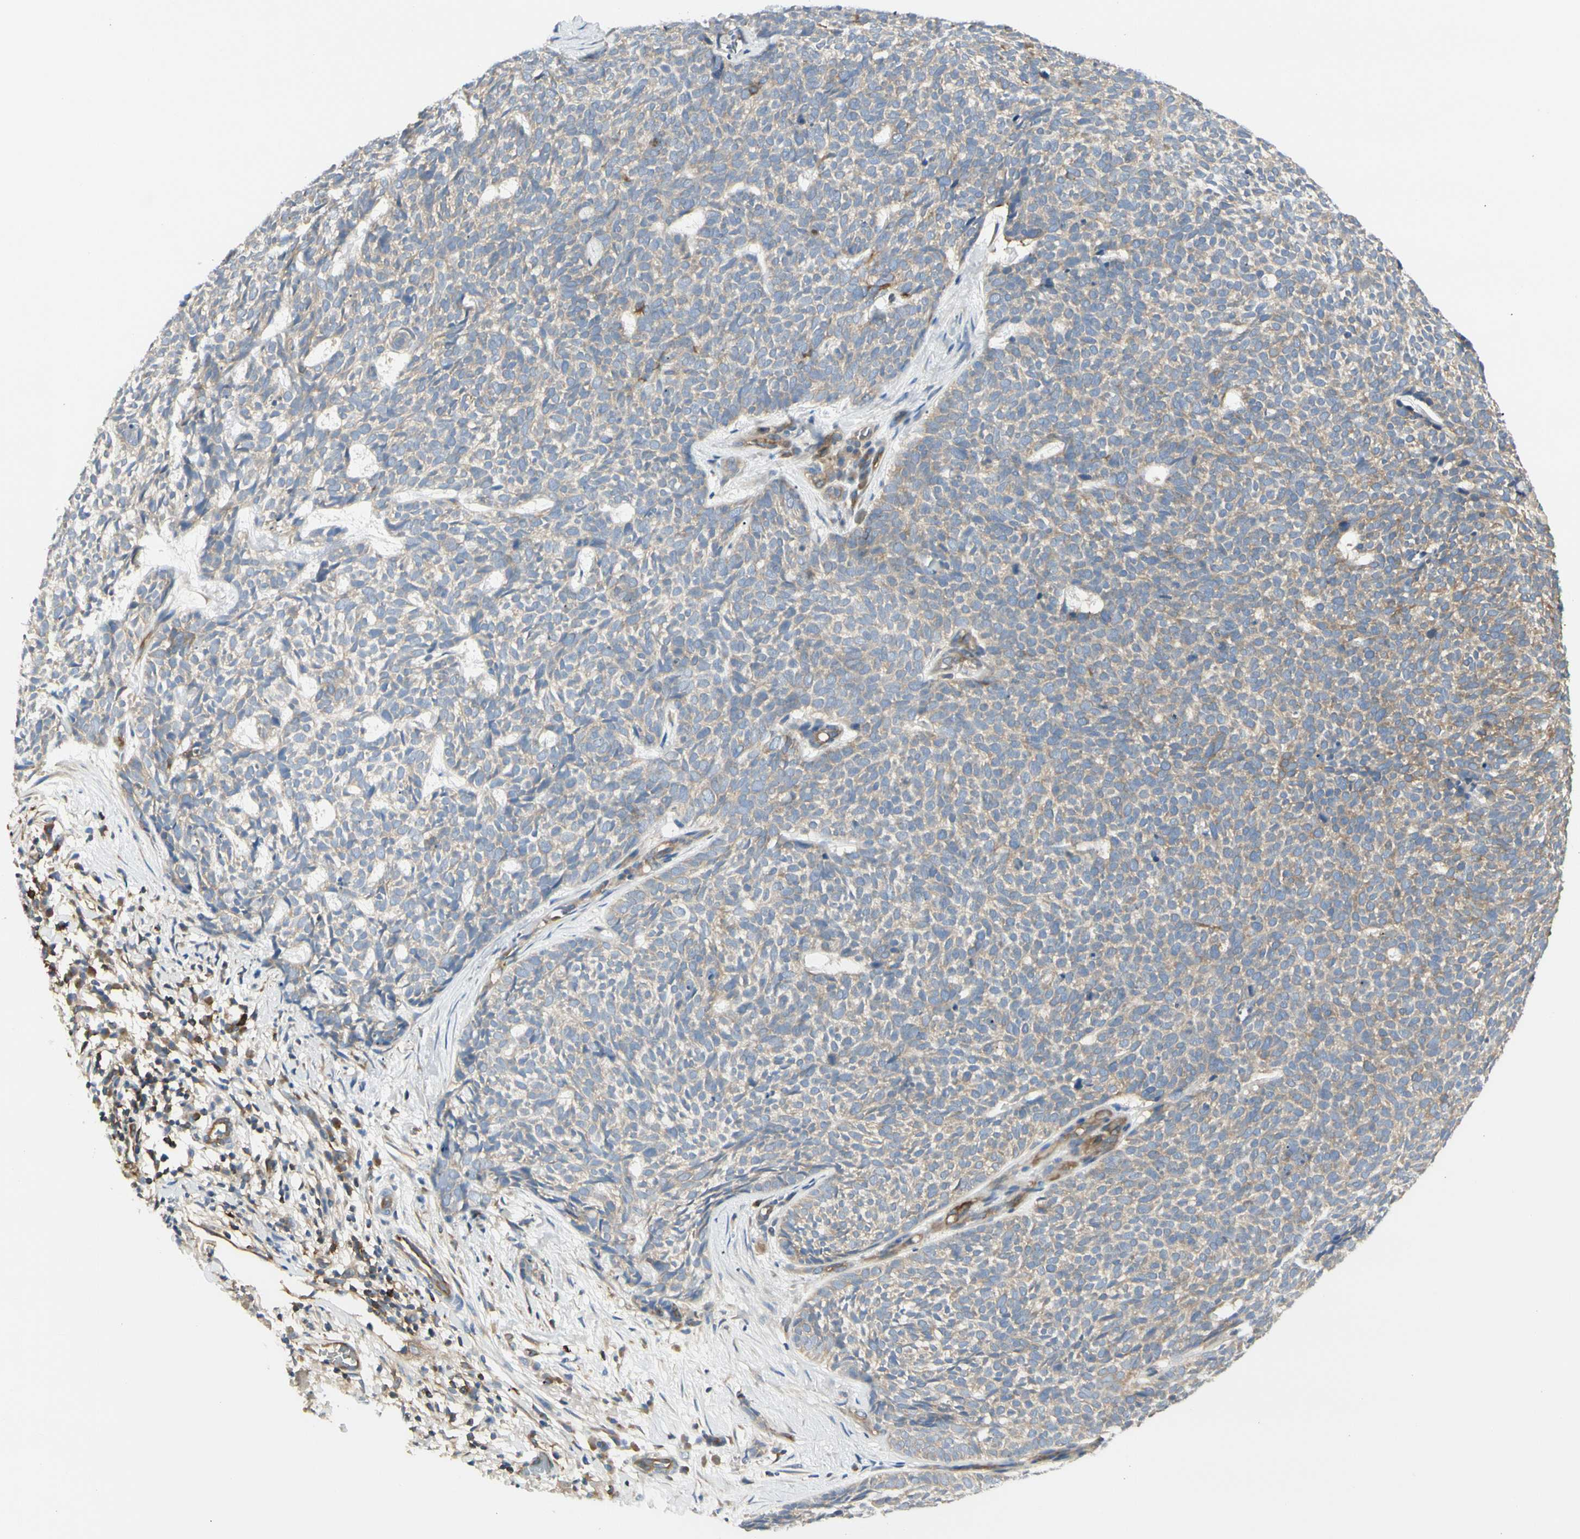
{"staining": {"intensity": "moderate", "quantity": ">75%", "location": "cytoplasmic/membranous"}, "tissue": "skin cancer", "cell_type": "Tumor cells", "image_type": "cancer", "snomed": [{"axis": "morphology", "description": "Basal cell carcinoma"}, {"axis": "topography", "description": "Skin"}], "caption": "Immunohistochemical staining of human basal cell carcinoma (skin) exhibits medium levels of moderate cytoplasmic/membranous protein staining in approximately >75% of tumor cells.", "gene": "NFKB2", "patient": {"sex": "female", "age": 84}}